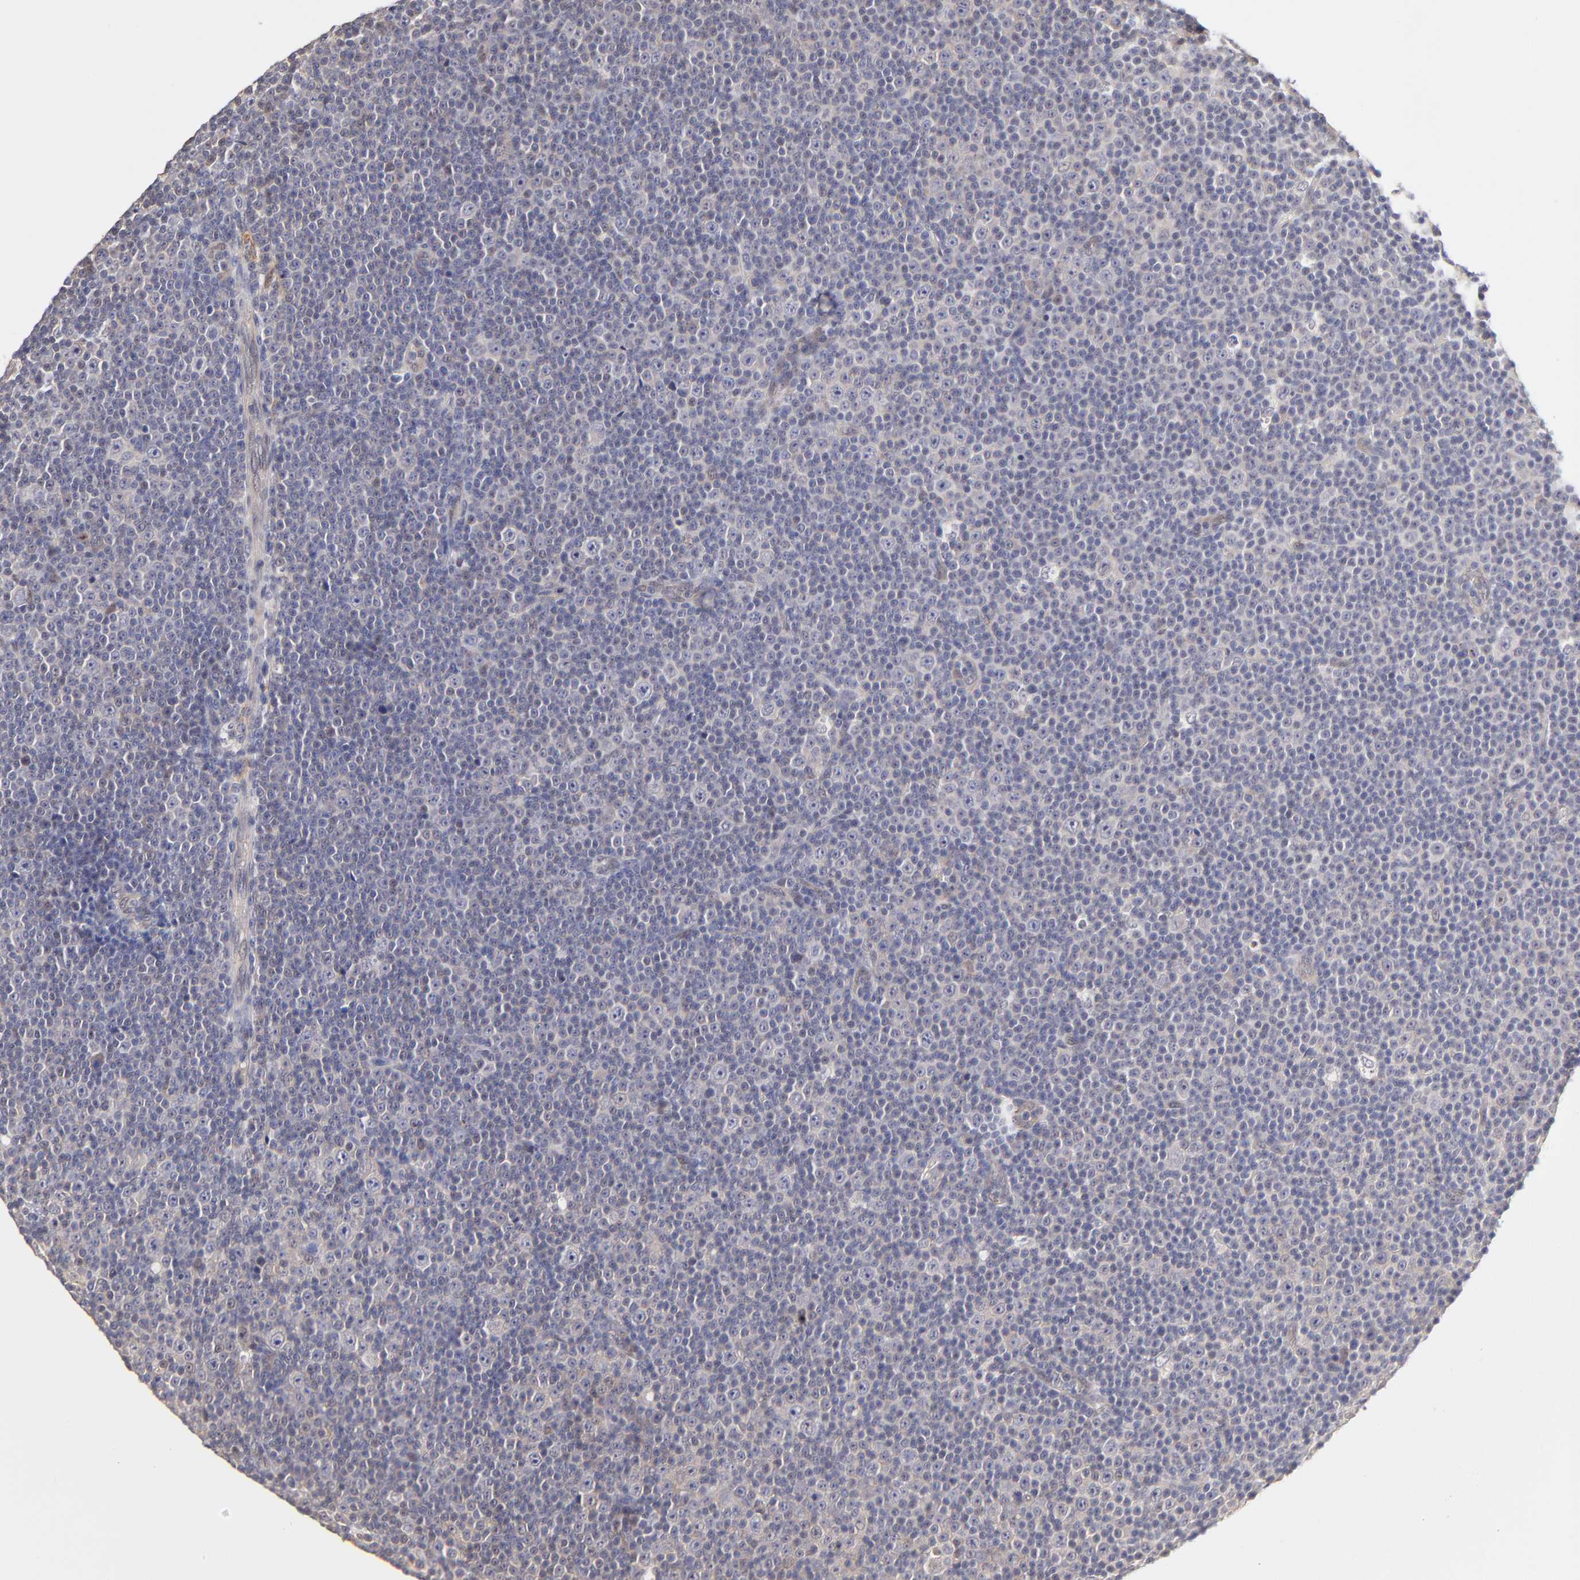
{"staining": {"intensity": "weak", "quantity": "<25%", "location": "cytoplasmic/membranous"}, "tissue": "lymphoma", "cell_type": "Tumor cells", "image_type": "cancer", "snomed": [{"axis": "morphology", "description": "Malignant lymphoma, non-Hodgkin's type, Low grade"}, {"axis": "topography", "description": "Lymph node"}], "caption": "Human malignant lymphoma, non-Hodgkin's type (low-grade) stained for a protein using IHC demonstrates no positivity in tumor cells.", "gene": "ZNF10", "patient": {"sex": "female", "age": 67}}